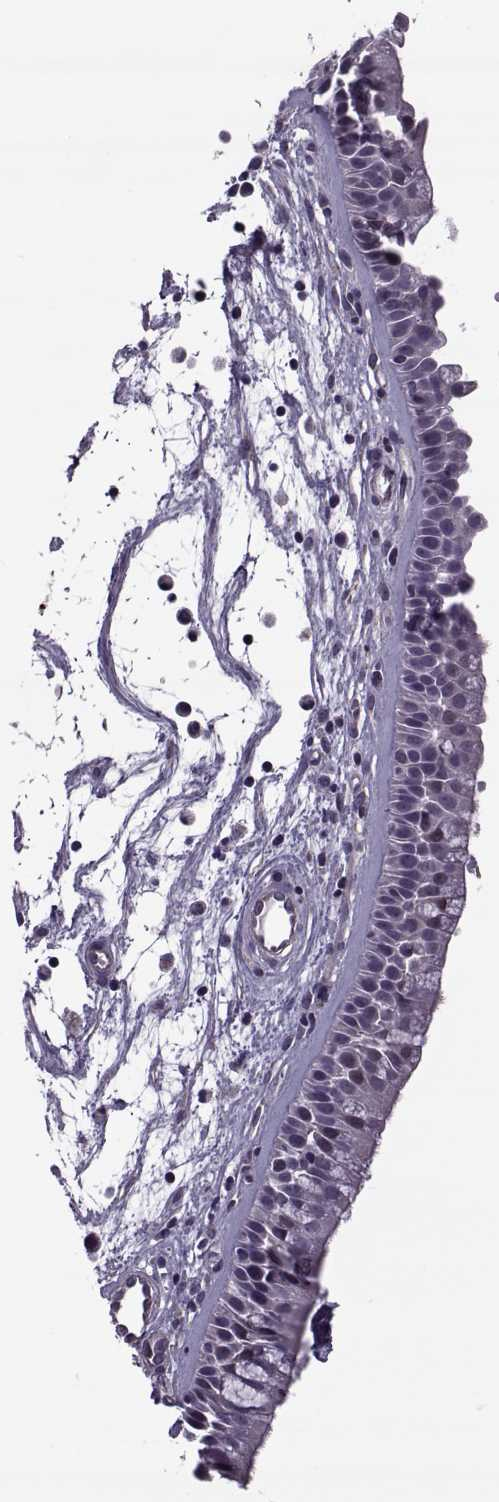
{"staining": {"intensity": "negative", "quantity": "none", "location": "none"}, "tissue": "nasopharynx", "cell_type": "Respiratory epithelial cells", "image_type": "normal", "snomed": [{"axis": "morphology", "description": "Normal tissue, NOS"}, {"axis": "topography", "description": "Nasopharynx"}], "caption": "Immunohistochemistry (IHC) image of benign nasopharynx: nasopharynx stained with DAB (3,3'-diaminobenzidine) exhibits no significant protein positivity in respiratory epithelial cells.", "gene": "ODF3", "patient": {"sex": "female", "age": 68}}